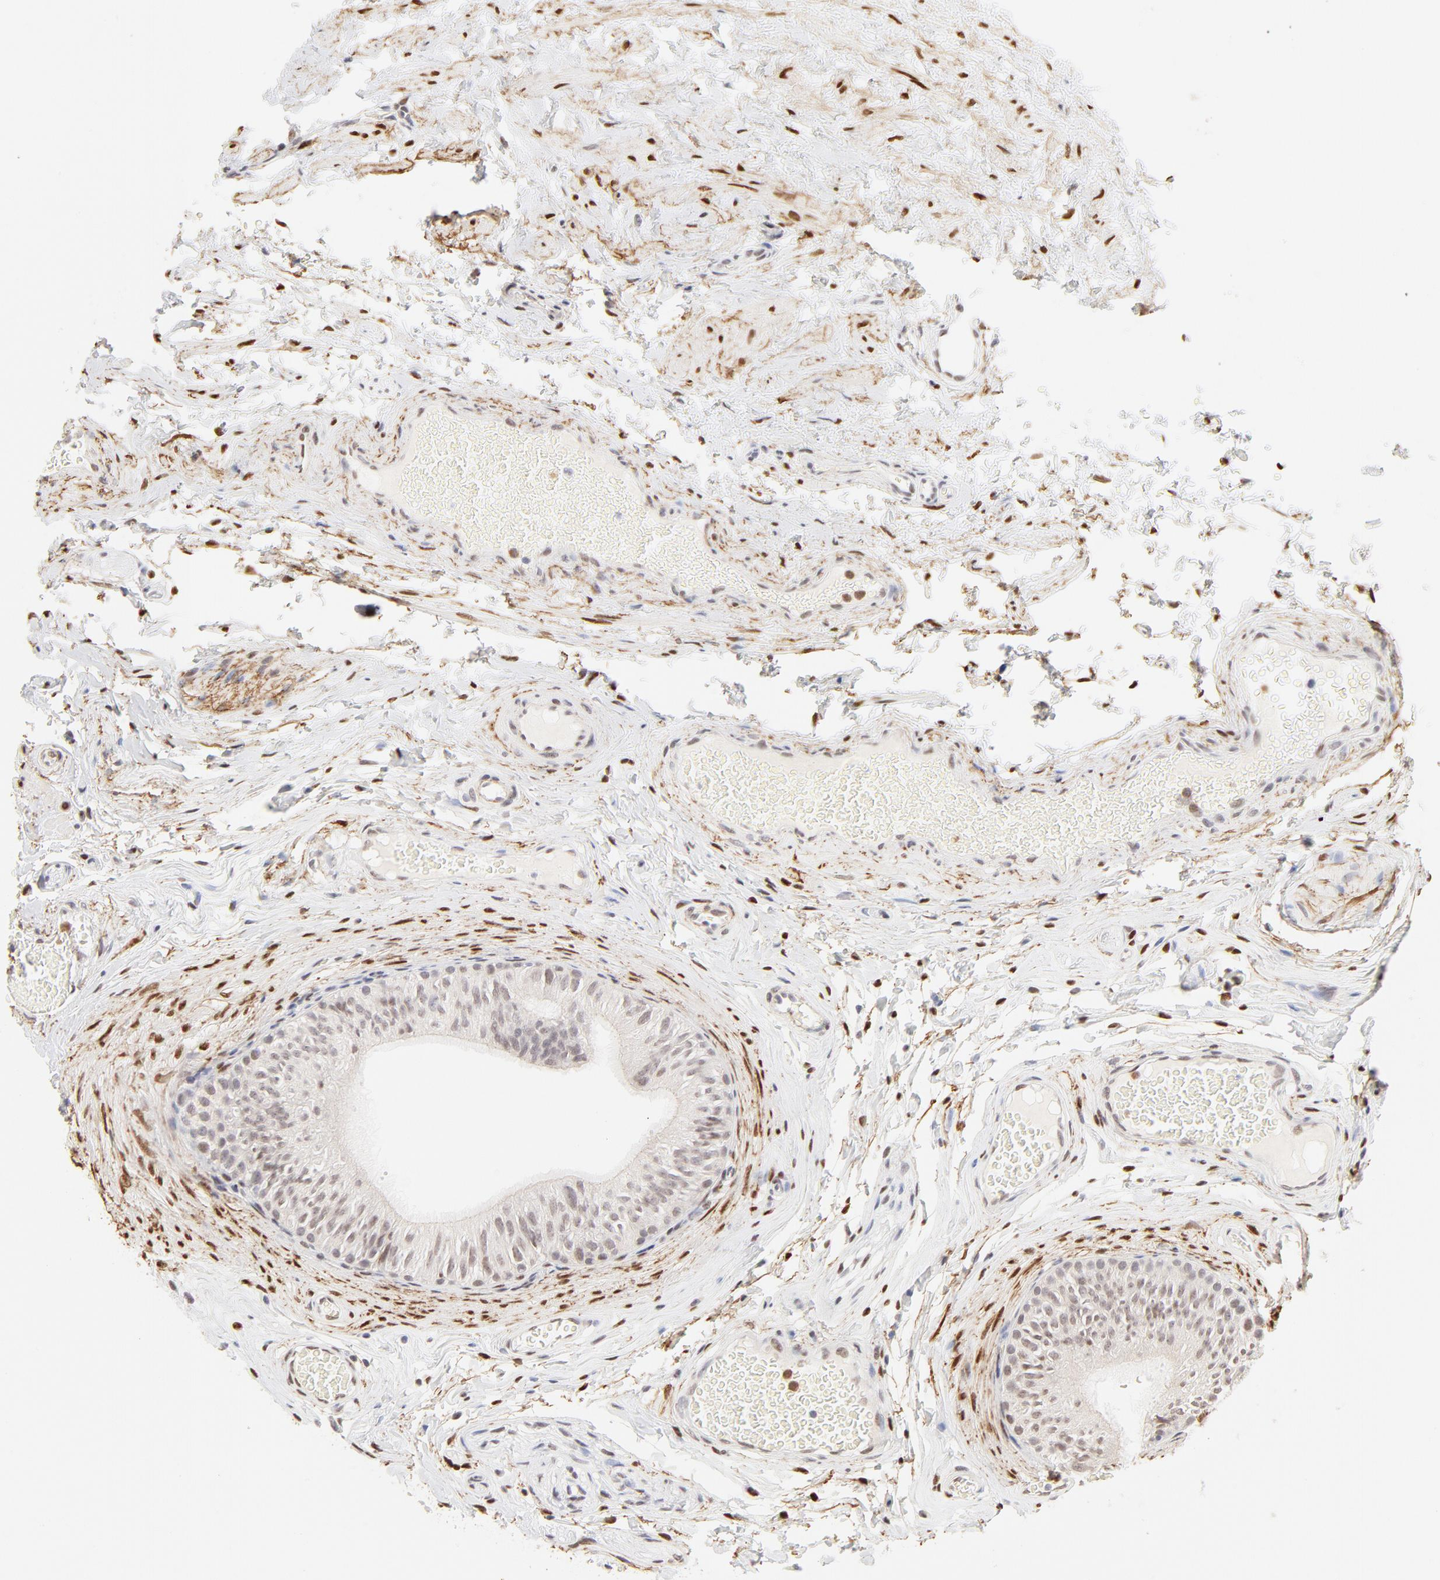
{"staining": {"intensity": "weak", "quantity": "<25%", "location": "nuclear"}, "tissue": "epididymis", "cell_type": "Glandular cells", "image_type": "normal", "snomed": [{"axis": "morphology", "description": "Normal tissue, NOS"}, {"axis": "topography", "description": "Testis"}, {"axis": "topography", "description": "Epididymis"}], "caption": "High magnification brightfield microscopy of normal epididymis stained with DAB (3,3'-diaminobenzidine) (brown) and counterstained with hematoxylin (blue): glandular cells show no significant expression. The staining was performed using DAB to visualize the protein expression in brown, while the nuclei were stained in blue with hematoxylin (Magnification: 20x).", "gene": "PBX1", "patient": {"sex": "male", "age": 36}}